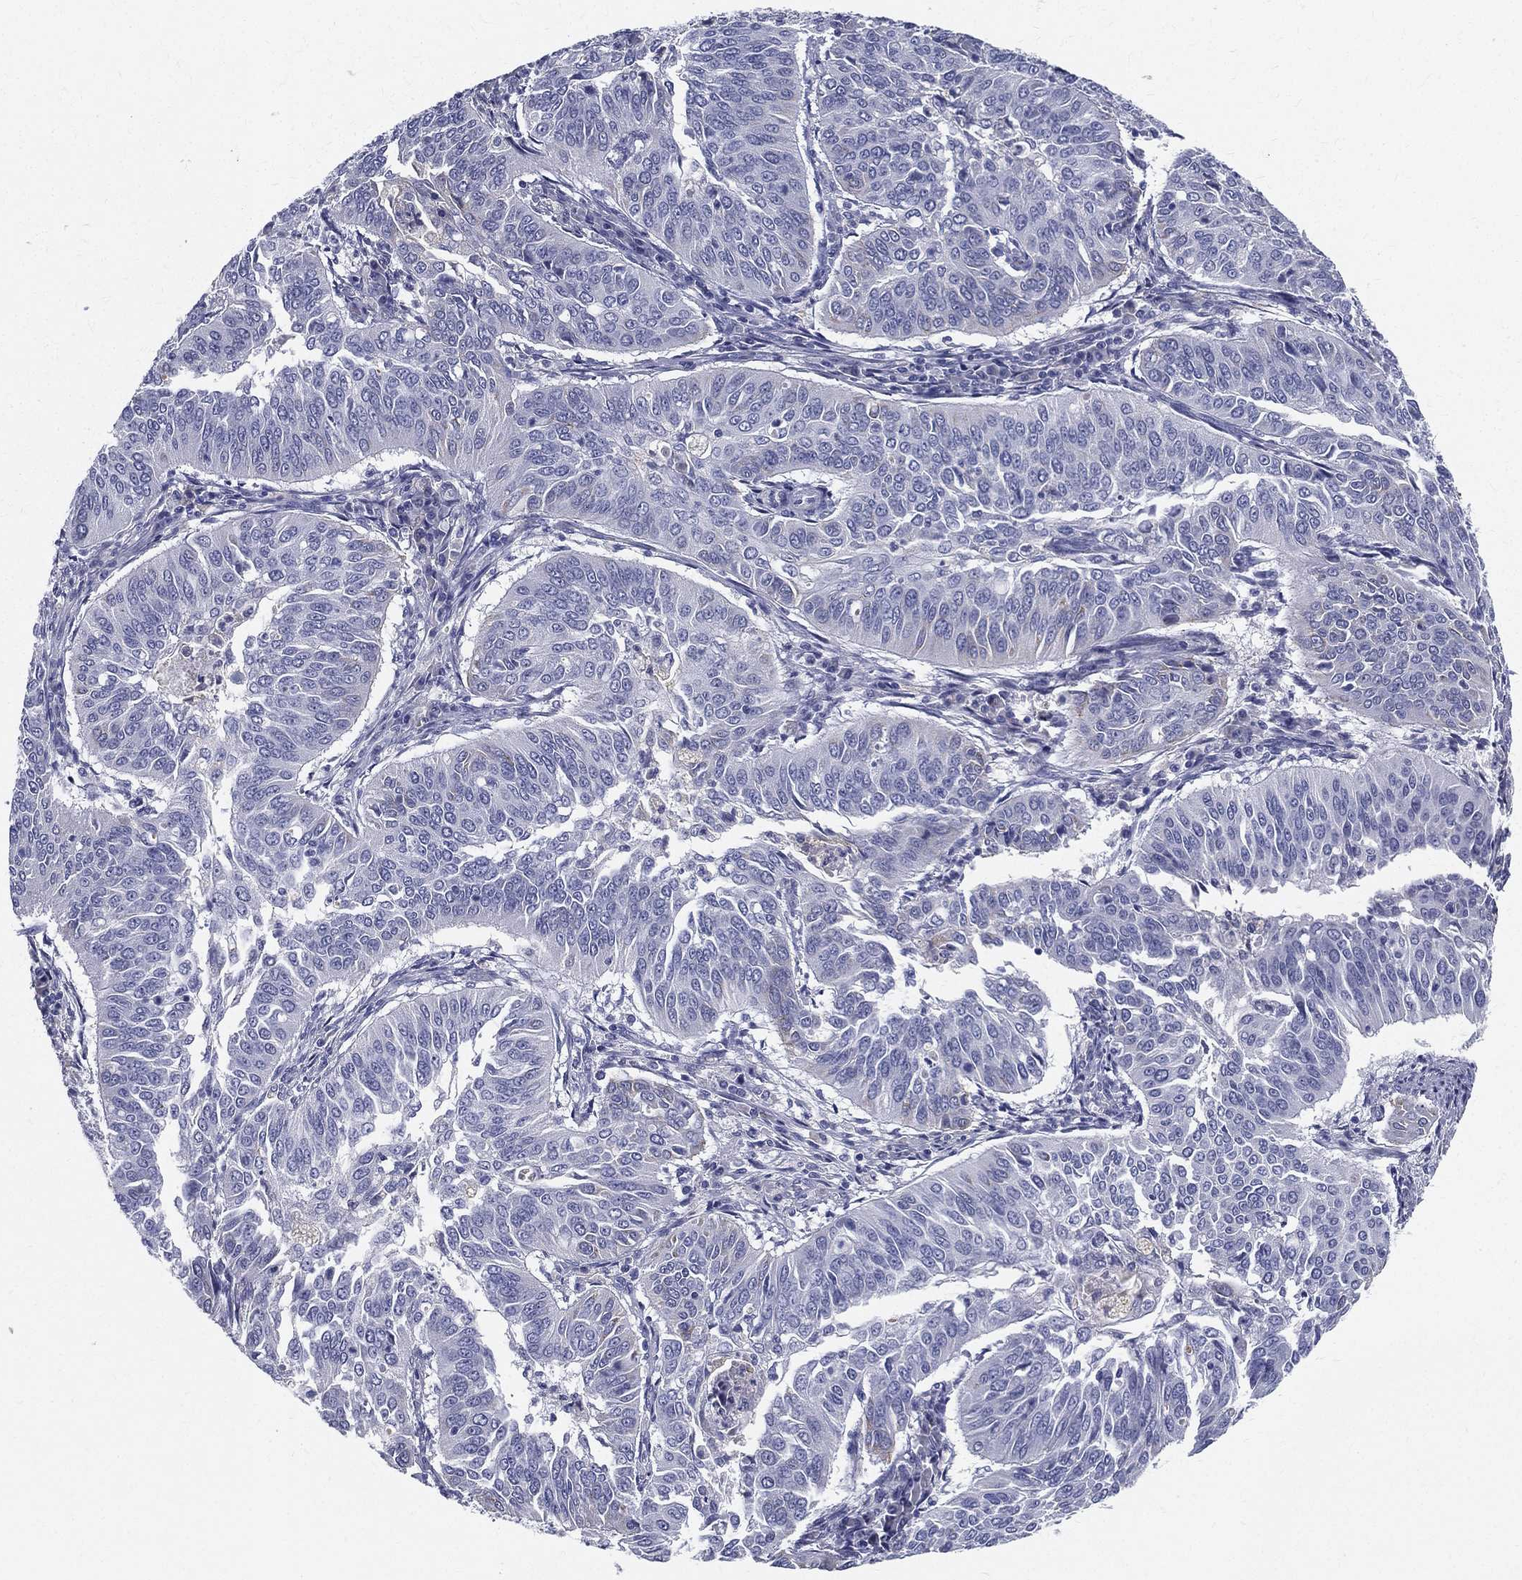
{"staining": {"intensity": "weak", "quantity": "<25%", "location": "cytoplasmic/membranous"}, "tissue": "cervical cancer", "cell_type": "Tumor cells", "image_type": "cancer", "snomed": [{"axis": "morphology", "description": "Normal tissue, NOS"}, {"axis": "morphology", "description": "Squamous cell carcinoma, NOS"}, {"axis": "topography", "description": "Cervix"}], "caption": "DAB immunohistochemical staining of human cervical cancer displays no significant positivity in tumor cells. (DAB (3,3'-diaminobenzidine) IHC with hematoxylin counter stain).", "gene": "STS", "patient": {"sex": "female", "age": 39}}